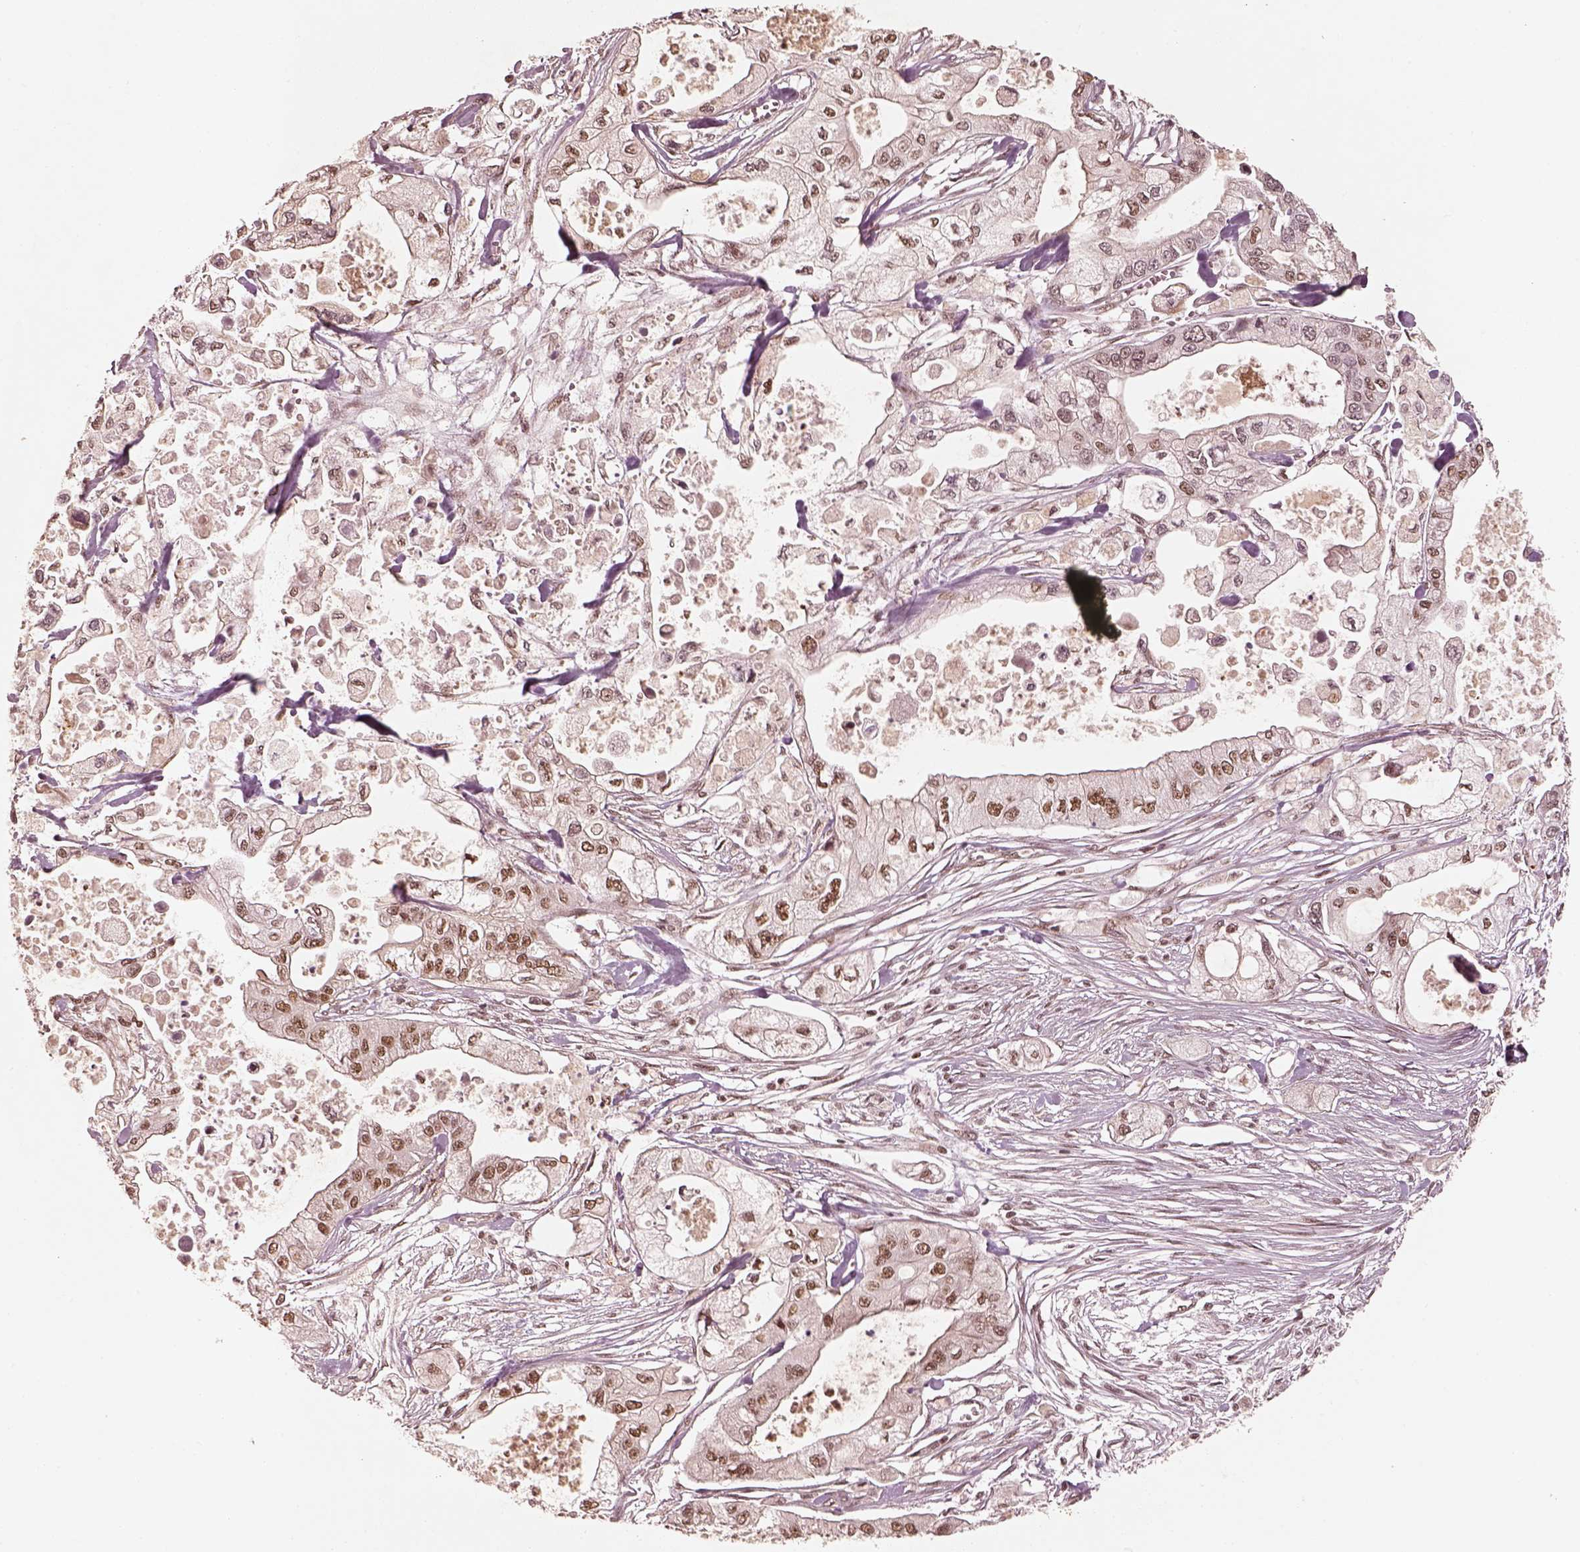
{"staining": {"intensity": "moderate", "quantity": "25%-75%", "location": "nuclear"}, "tissue": "pancreatic cancer", "cell_type": "Tumor cells", "image_type": "cancer", "snomed": [{"axis": "morphology", "description": "Adenocarcinoma, NOS"}, {"axis": "topography", "description": "Pancreas"}], "caption": "Approximately 25%-75% of tumor cells in human pancreatic cancer demonstrate moderate nuclear protein positivity as visualized by brown immunohistochemical staining.", "gene": "GMEB2", "patient": {"sex": "male", "age": 70}}